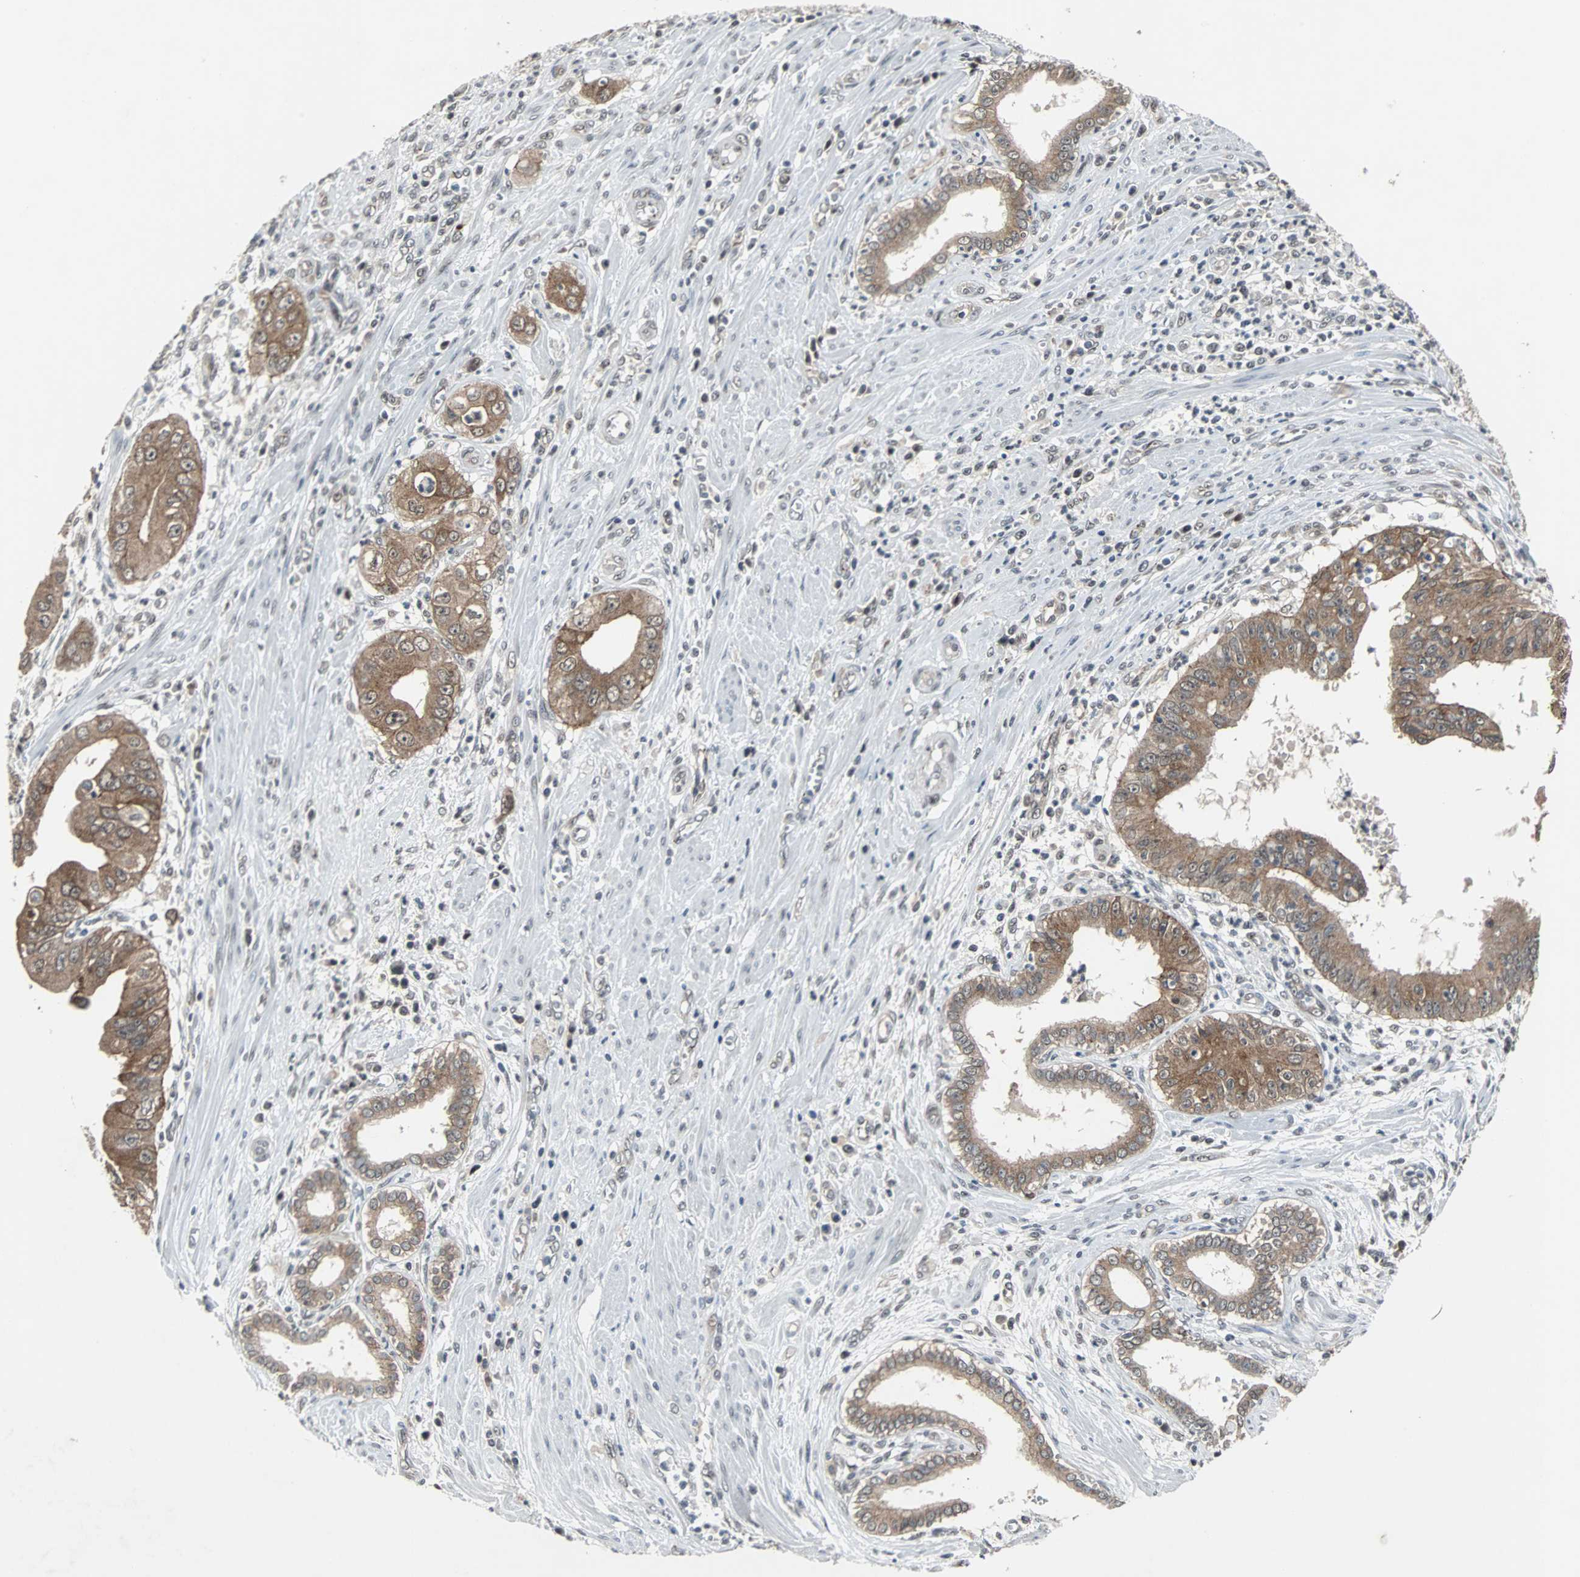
{"staining": {"intensity": "moderate", "quantity": ">75%", "location": "cytoplasmic/membranous"}, "tissue": "pancreatic cancer", "cell_type": "Tumor cells", "image_type": "cancer", "snomed": [{"axis": "morphology", "description": "Normal tissue, NOS"}, {"axis": "topography", "description": "Lymph node"}], "caption": "A high-resolution photomicrograph shows IHC staining of pancreatic cancer, which demonstrates moderate cytoplasmic/membranous staining in about >75% of tumor cells.", "gene": "LSR", "patient": {"sex": "male", "age": 50}}